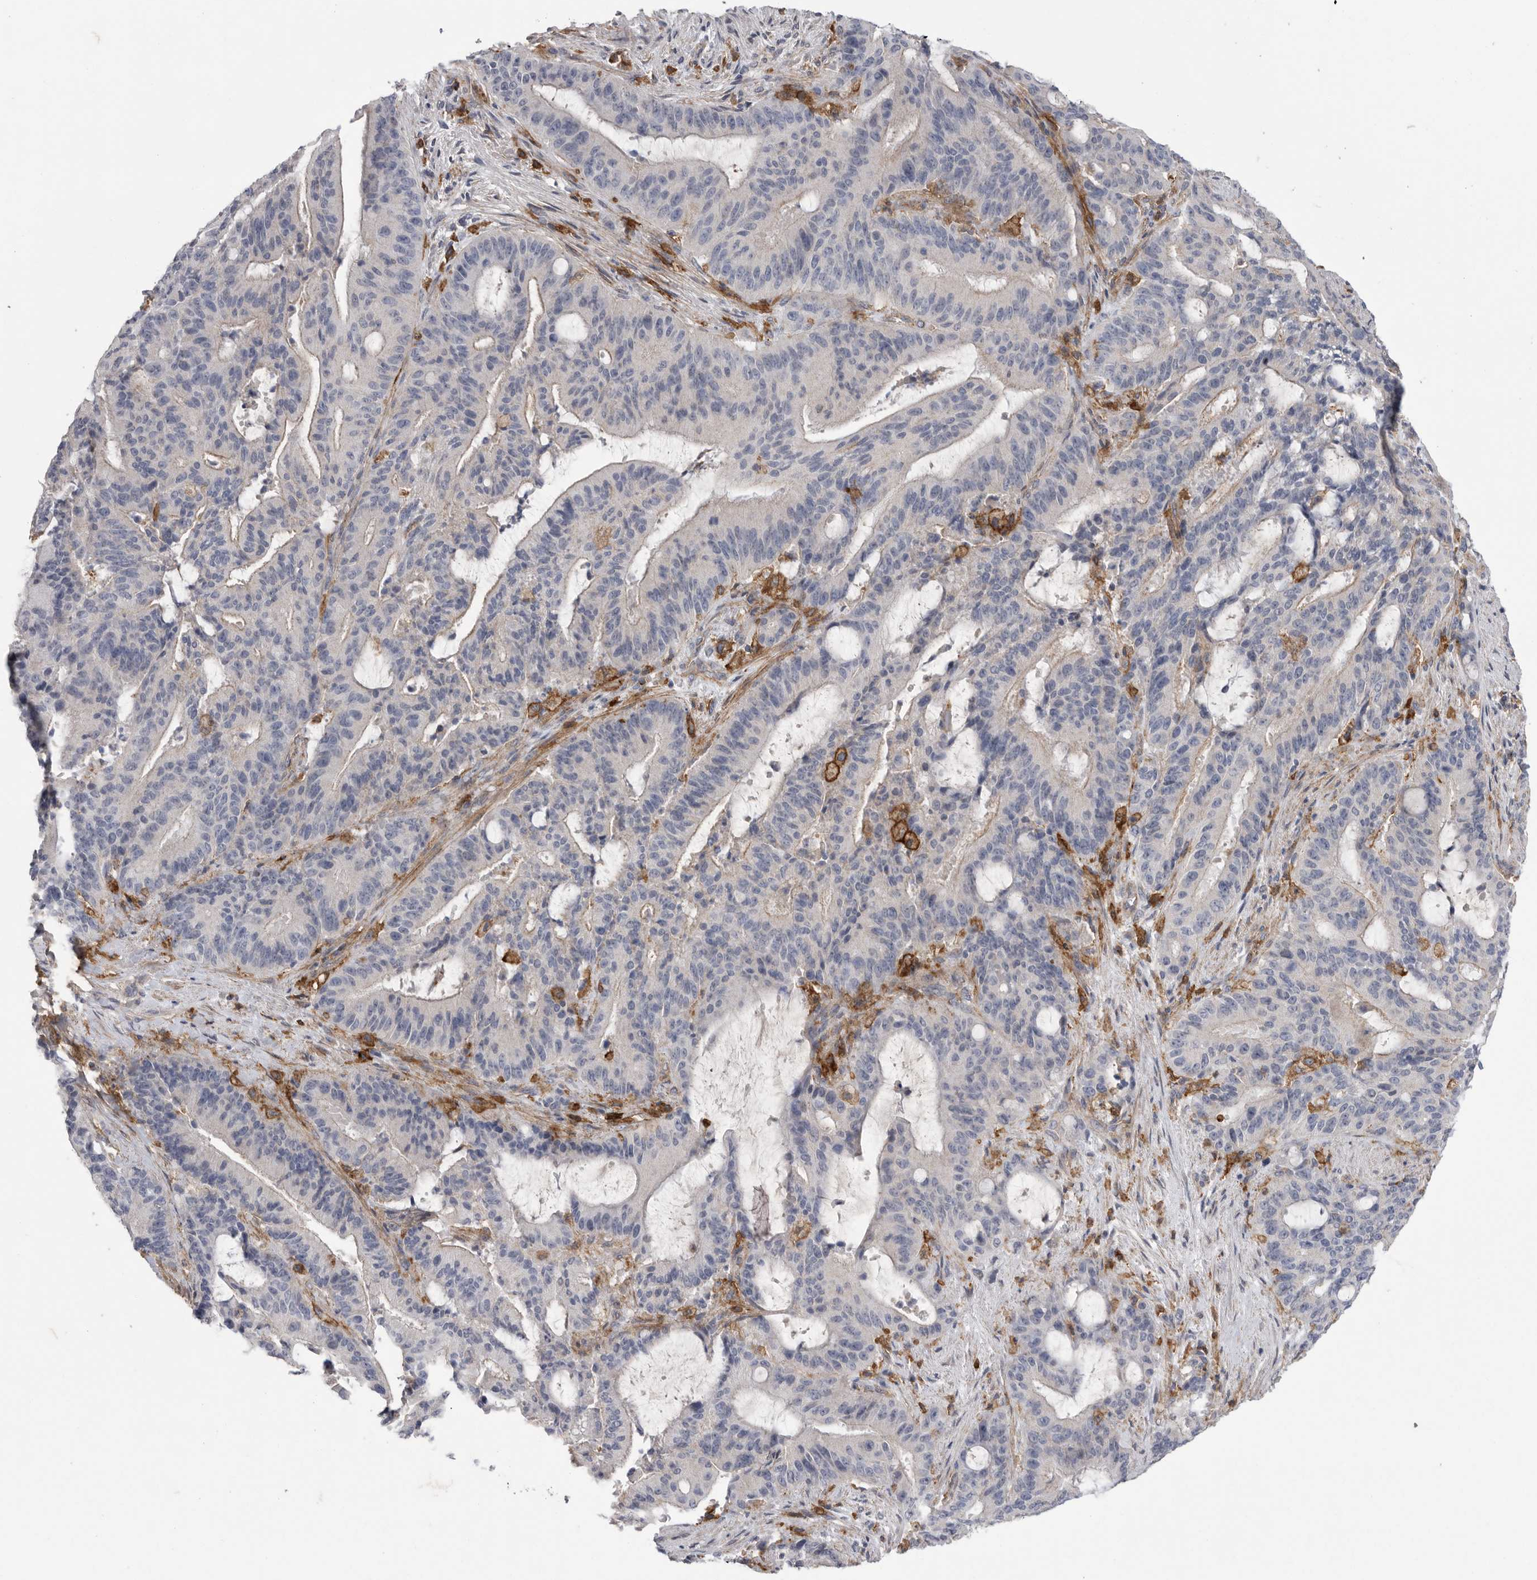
{"staining": {"intensity": "negative", "quantity": "none", "location": "none"}, "tissue": "liver cancer", "cell_type": "Tumor cells", "image_type": "cancer", "snomed": [{"axis": "morphology", "description": "Normal tissue, NOS"}, {"axis": "morphology", "description": "Cholangiocarcinoma"}, {"axis": "topography", "description": "Liver"}, {"axis": "topography", "description": "Peripheral nerve tissue"}], "caption": "Human liver cholangiocarcinoma stained for a protein using immunohistochemistry displays no positivity in tumor cells.", "gene": "SIGLEC10", "patient": {"sex": "female", "age": 73}}